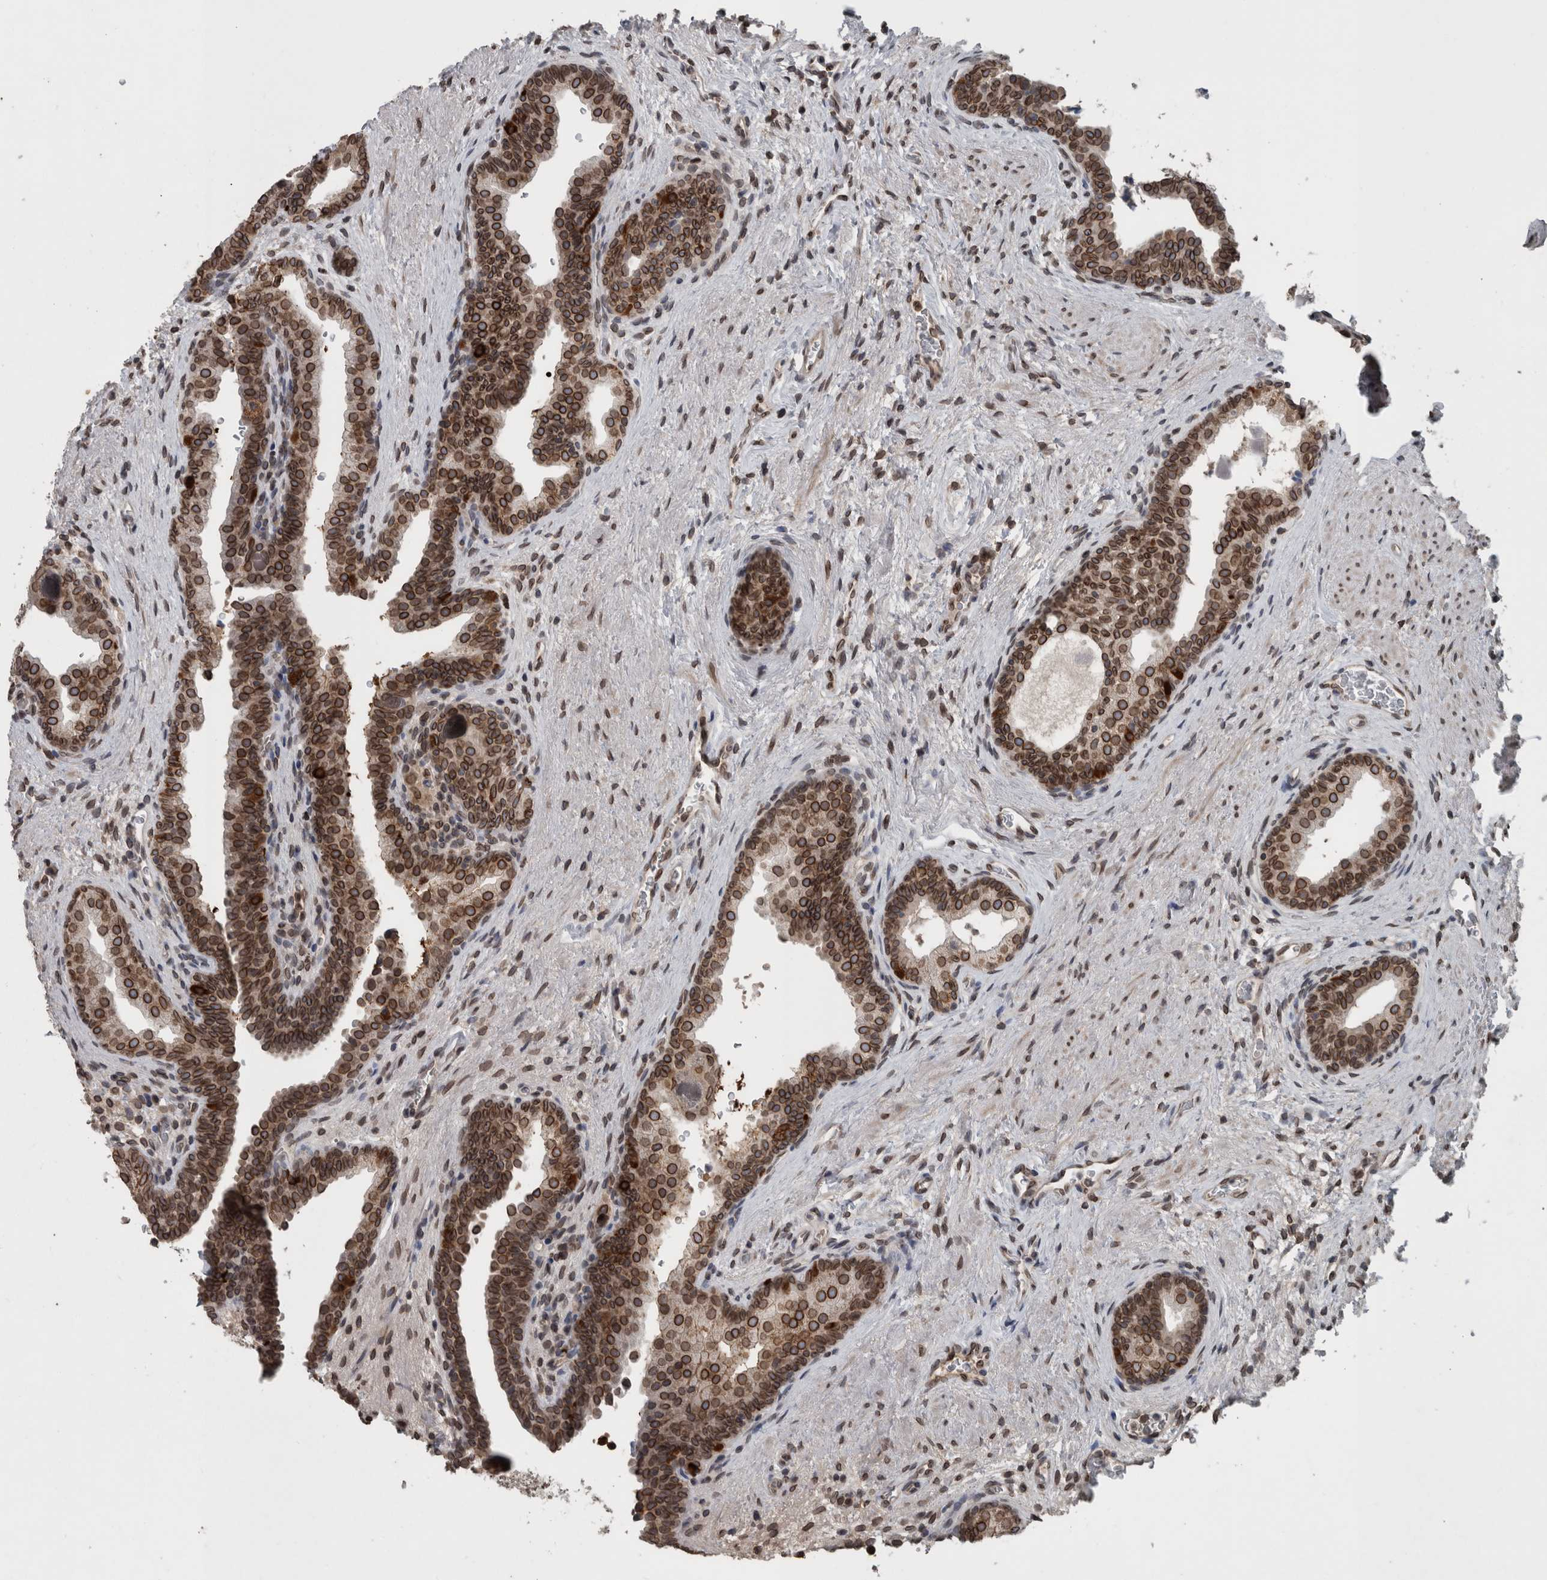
{"staining": {"intensity": "strong", "quantity": "25%-75%", "location": "cytoplasmic/membranous,nuclear"}, "tissue": "prostate", "cell_type": "Glandular cells", "image_type": "normal", "snomed": [{"axis": "morphology", "description": "Normal tissue, NOS"}, {"axis": "topography", "description": "Prostate"}], "caption": "Immunohistochemical staining of normal human prostate exhibits high levels of strong cytoplasmic/membranous,nuclear positivity in approximately 25%-75% of glandular cells. (DAB (3,3'-diaminobenzidine) IHC with brightfield microscopy, high magnification).", "gene": "RANBP2", "patient": {"sex": "male", "age": 48}}